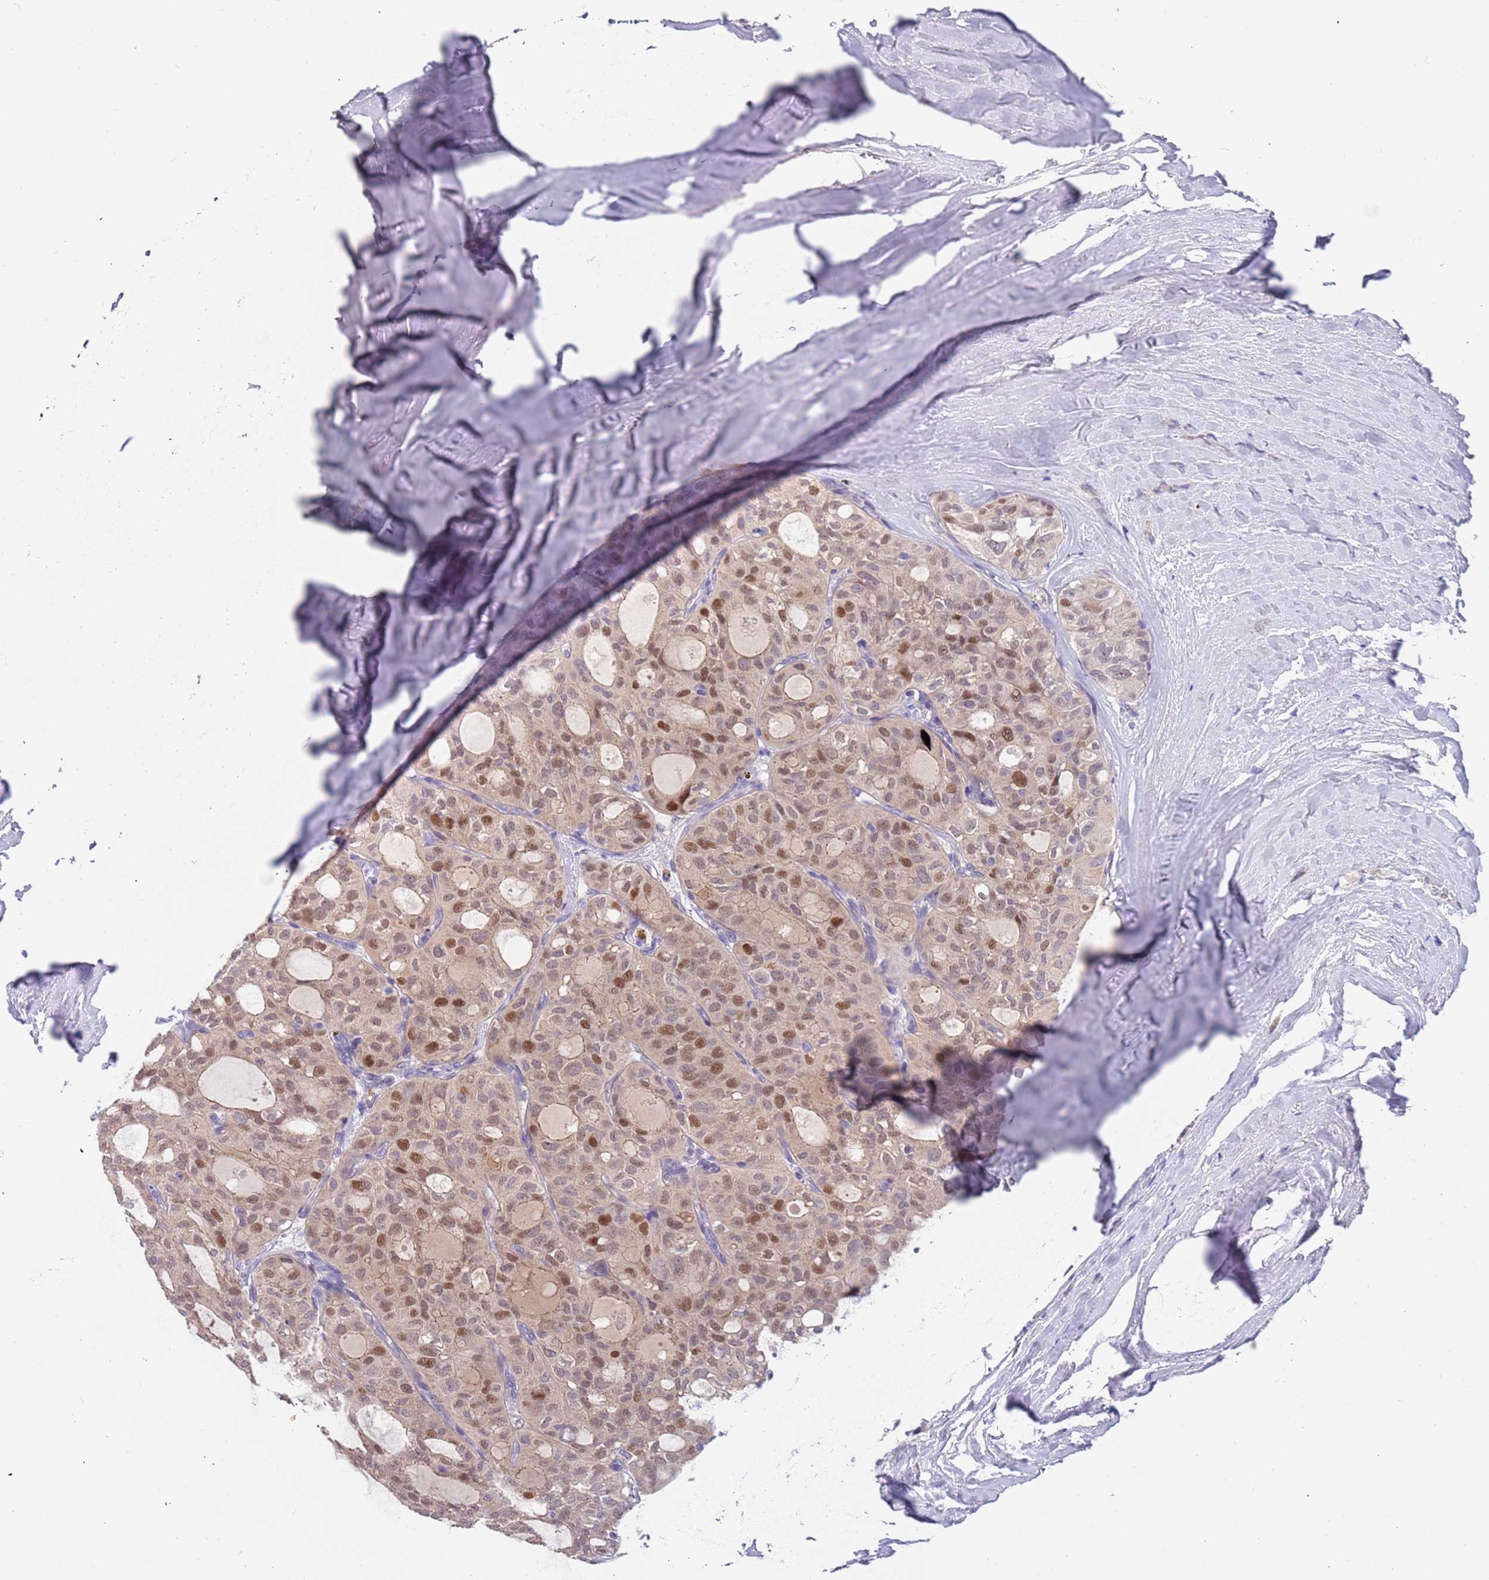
{"staining": {"intensity": "moderate", "quantity": "25%-75%", "location": "nuclear"}, "tissue": "thyroid cancer", "cell_type": "Tumor cells", "image_type": "cancer", "snomed": [{"axis": "morphology", "description": "Follicular adenoma carcinoma, NOS"}, {"axis": "topography", "description": "Thyroid gland"}], "caption": "Protein analysis of follicular adenoma carcinoma (thyroid) tissue reveals moderate nuclear expression in approximately 25%-75% of tumor cells.", "gene": "ZNF746", "patient": {"sex": "male", "age": 75}}